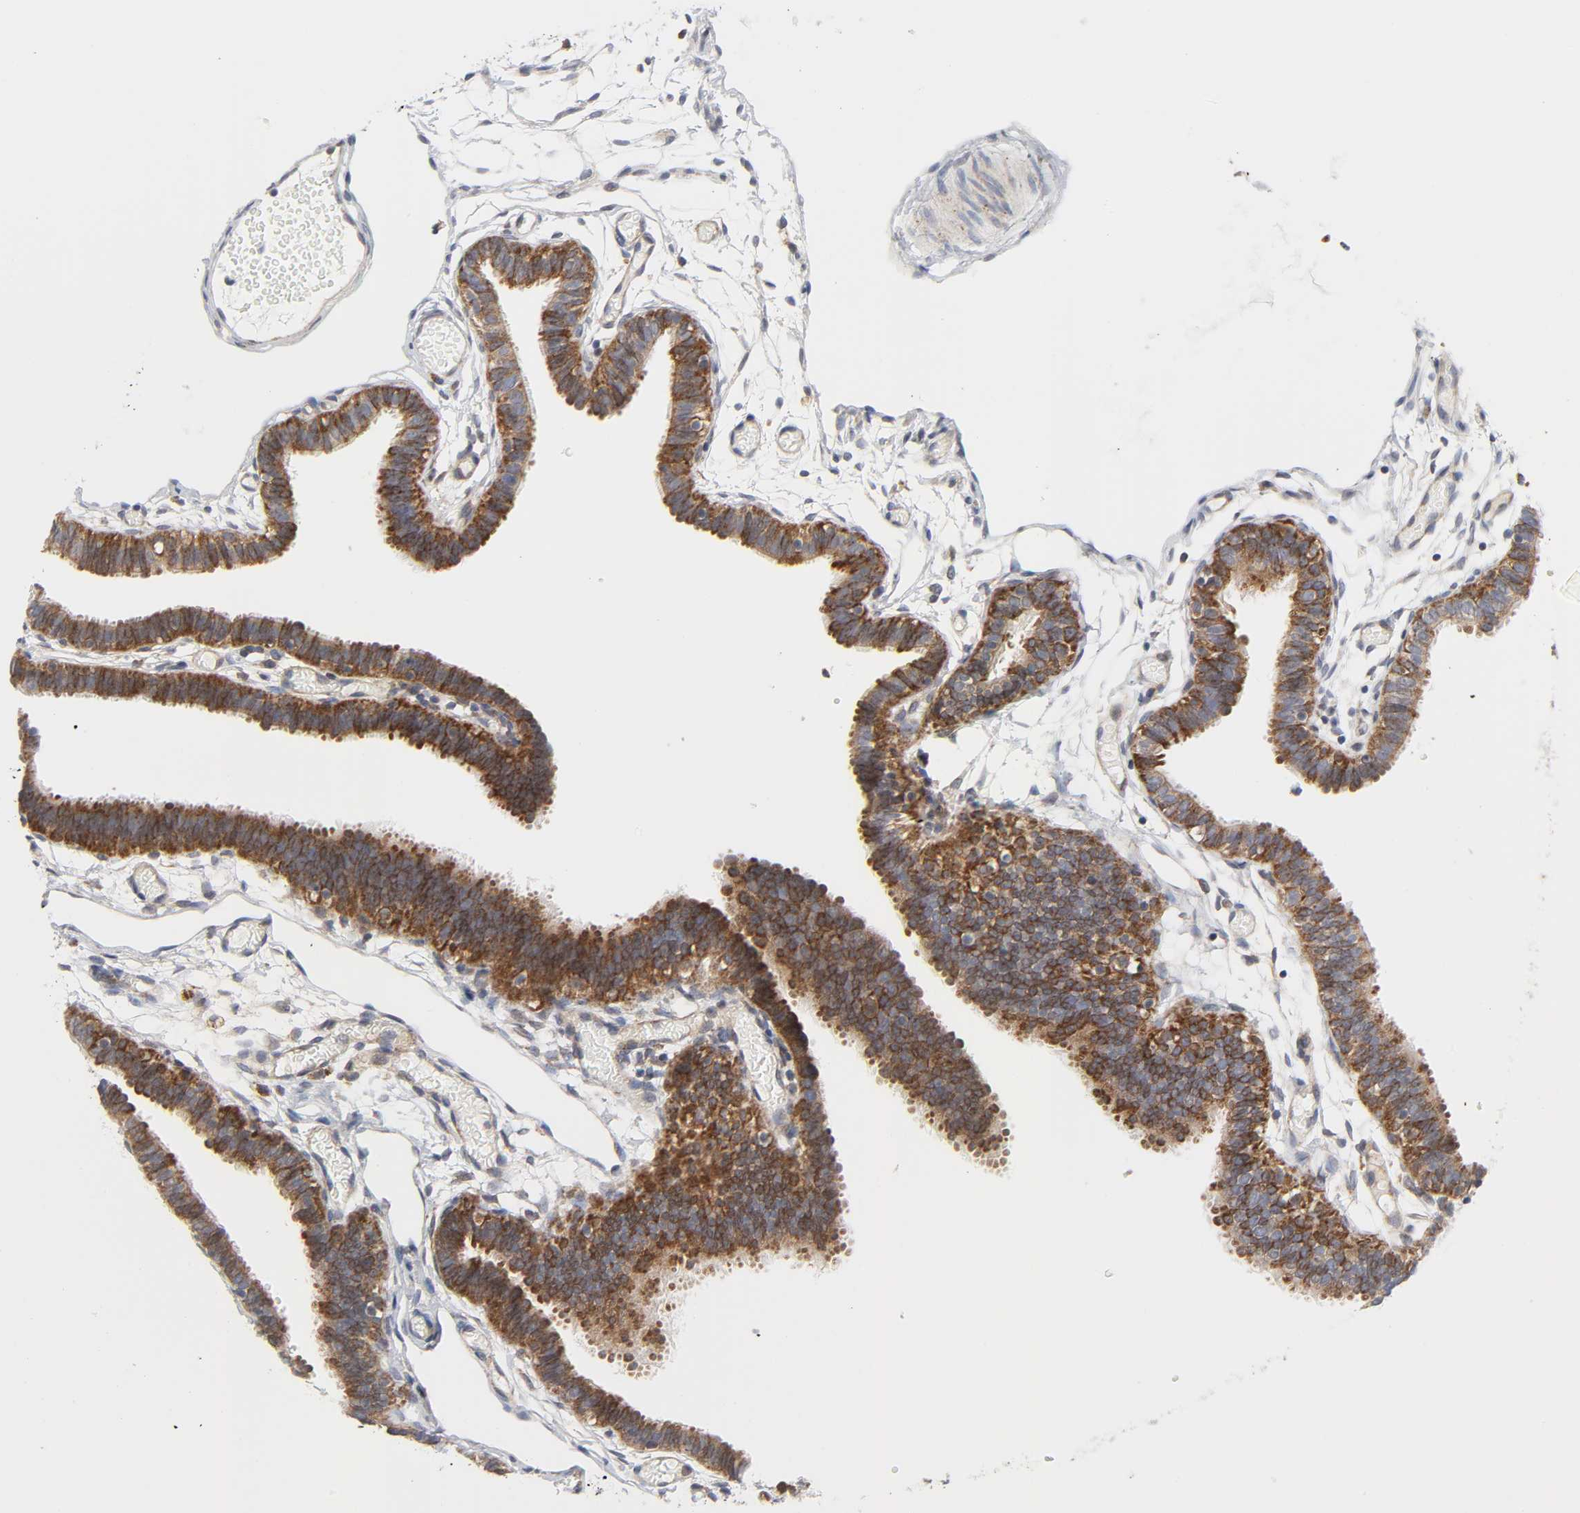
{"staining": {"intensity": "moderate", "quantity": ">75%", "location": "cytoplasmic/membranous"}, "tissue": "fallopian tube", "cell_type": "Glandular cells", "image_type": "normal", "snomed": [{"axis": "morphology", "description": "Normal tissue, NOS"}, {"axis": "topography", "description": "Fallopian tube"}], "caption": "This photomicrograph demonstrates immunohistochemistry (IHC) staining of benign human fallopian tube, with medium moderate cytoplasmic/membranous staining in about >75% of glandular cells.", "gene": "BAX", "patient": {"sex": "female", "age": 29}}